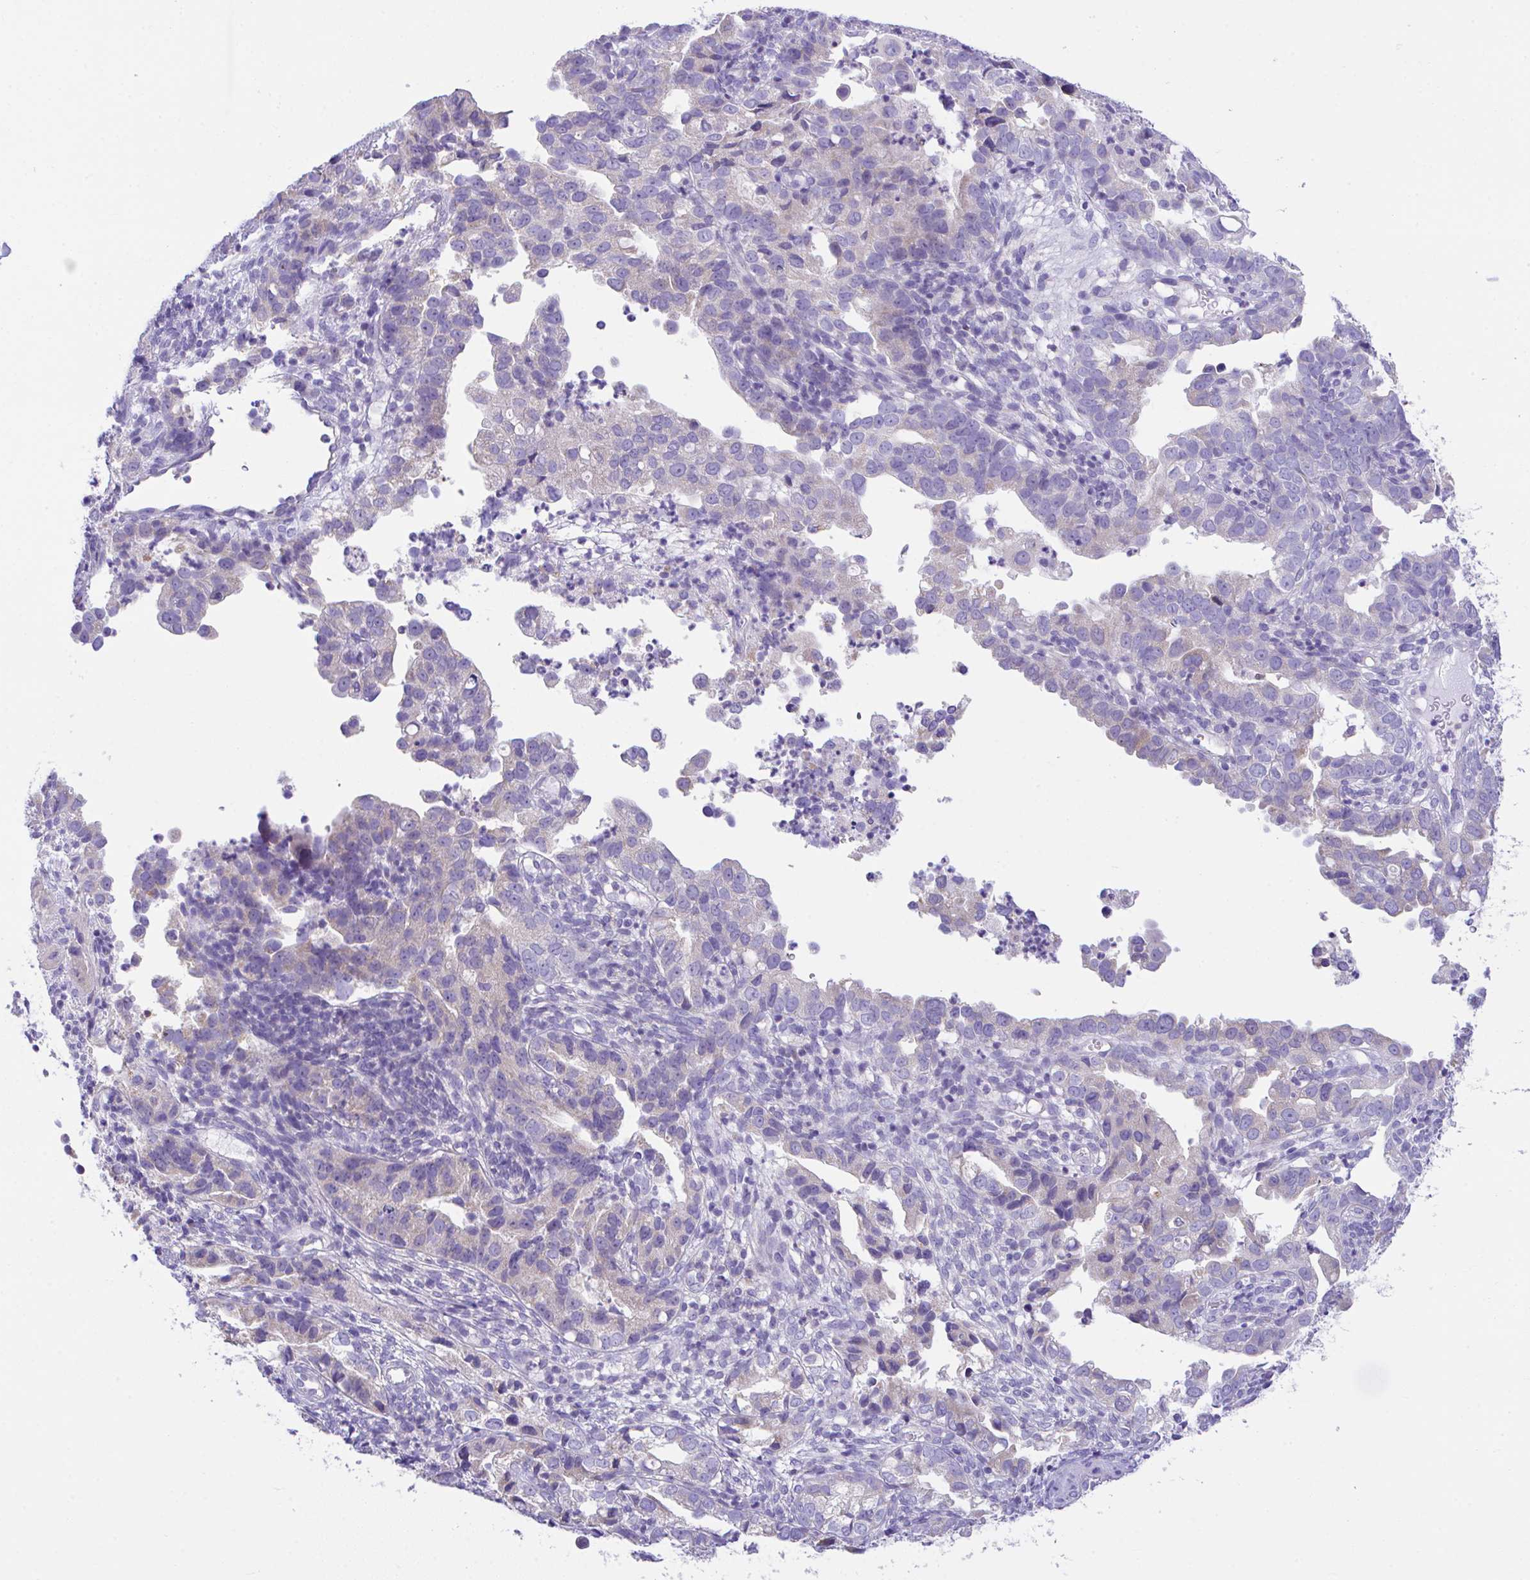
{"staining": {"intensity": "negative", "quantity": "none", "location": "none"}, "tissue": "endometrial cancer", "cell_type": "Tumor cells", "image_type": "cancer", "snomed": [{"axis": "morphology", "description": "Adenocarcinoma, NOS"}, {"axis": "topography", "description": "Endometrium"}], "caption": "High power microscopy histopathology image of an immunohistochemistry (IHC) histopathology image of endometrial cancer, revealing no significant staining in tumor cells. The staining was performed using DAB (3,3'-diaminobenzidine) to visualize the protein expression in brown, while the nuclei were stained in blue with hematoxylin (Magnification: 20x).", "gene": "NLRP8", "patient": {"sex": "female", "age": 57}}